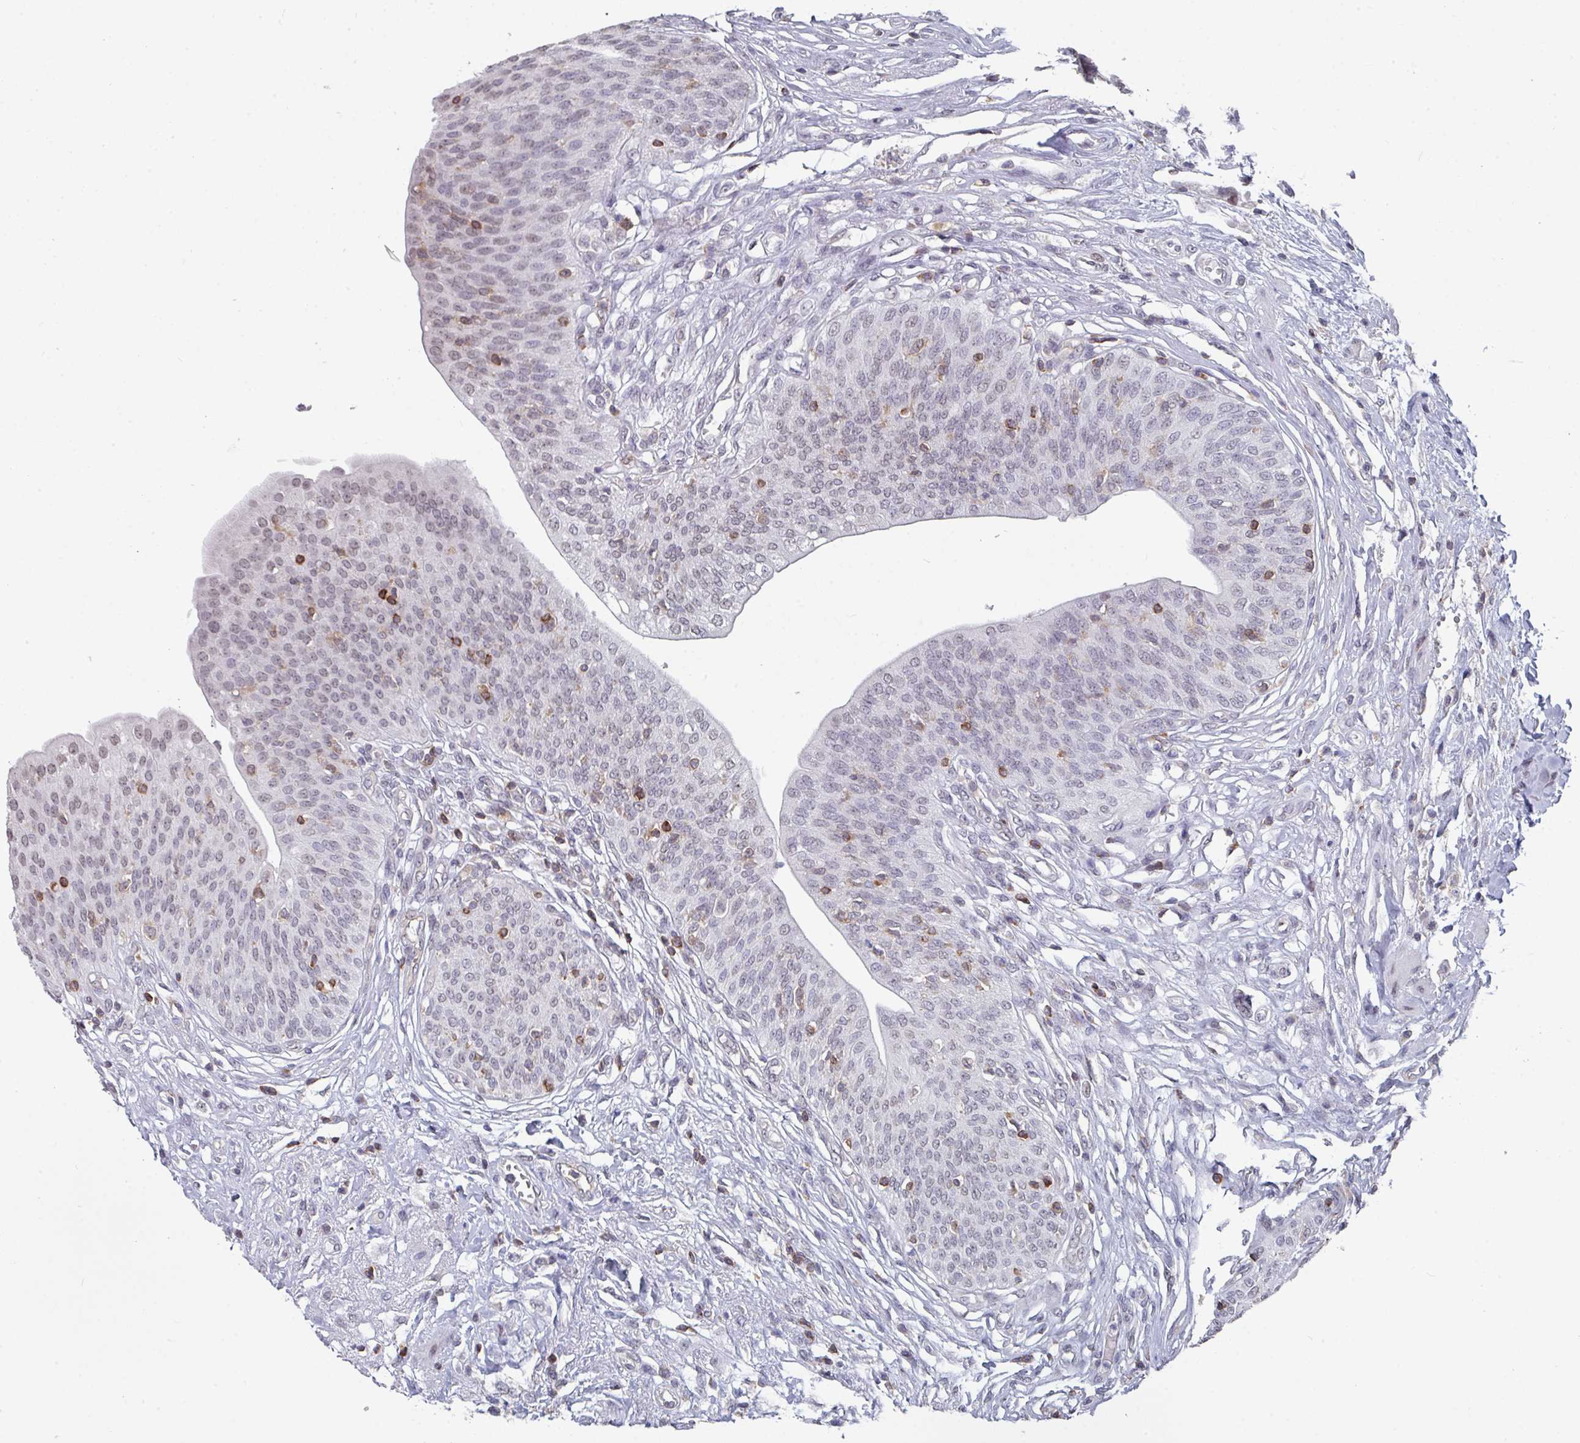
{"staining": {"intensity": "weak", "quantity": "<25%", "location": "nuclear"}, "tissue": "urothelial cancer", "cell_type": "Tumor cells", "image_type": "cancer", "snomed": [{"axis": "morphology", "description": "Urothelial carcinoma, High grade"}, {"axis": "topography", "description": "Urinary bladder"}], "caption": "High magnification brightfield microscopy of urothelial cancer stained with DAB (brown) and counterstained with hematoxylin (blue): tumor cells show no significant positivity. (Brightfield microscopy of DAB immunohistochemistry at high magnification).", "gene": "RASAL3", "patient": {"sex": "female", "age": 79}}